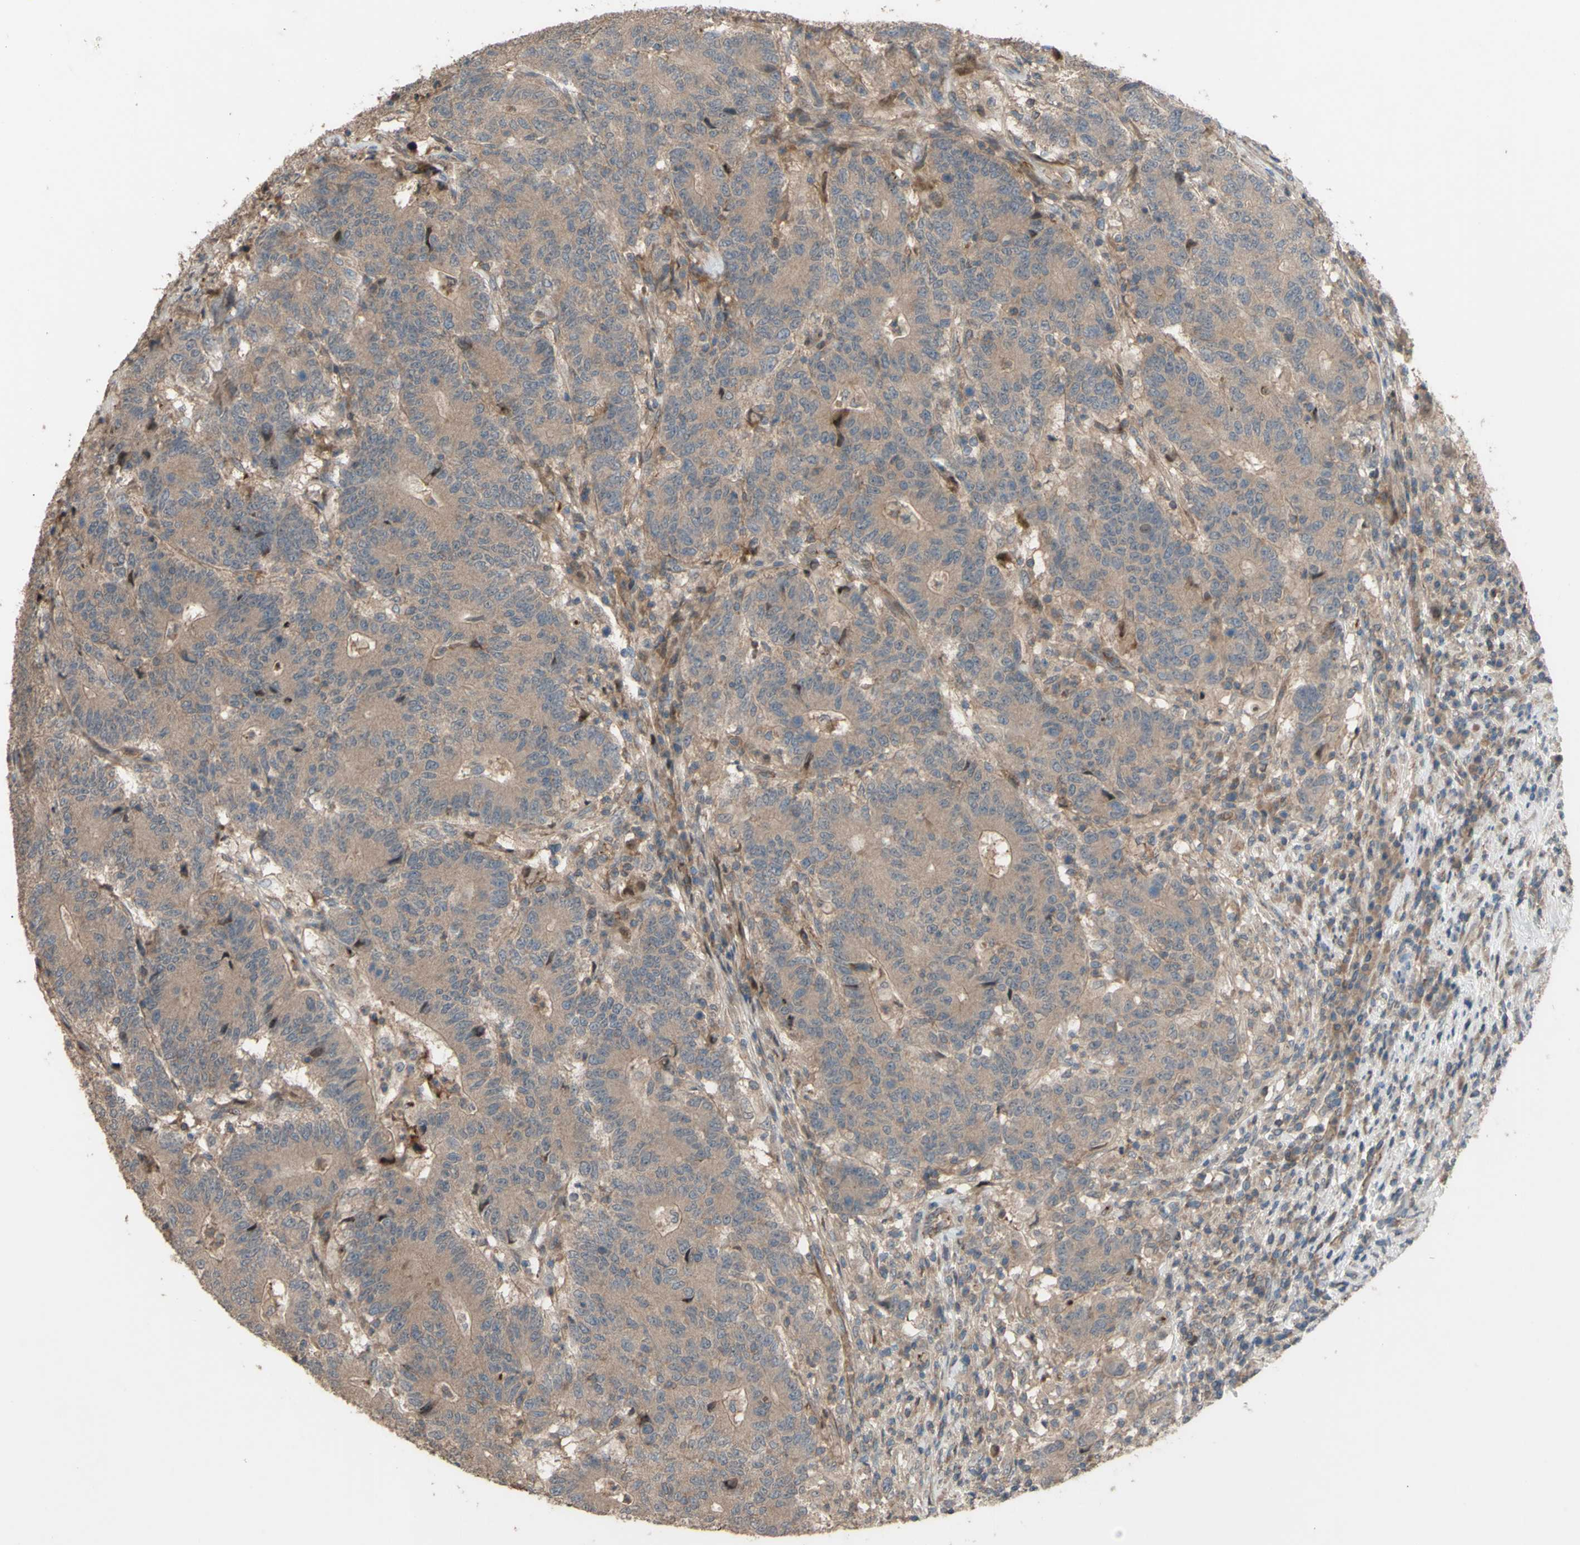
{"staining": {"intensity": "moderate", "quantity": ">75%", "location": "cytoplasmic/membranous"}, "tissue": "colorectal cancer", "cell_type": "Tumor cells", "image_type": "cancer", "snomed": [{"axis": "morphology", "description": "Normal tissue, NOS"}, {"axis": "morphology", "description": "Adenocarcinoma, NOS"}, {"axis": "topography", "description": "Colon"}], "caption": "Brown immunohistochemical staining in adenocarcinoma (colorectal) demonstrates moderate cytoplasmic/membranous staining in approximately >75% of tumor cells. (DAB IHC with brightfield microscopy, high magnification).", "gene": "SHROOM4", "patient": {"sex": "female", "age": 75}}